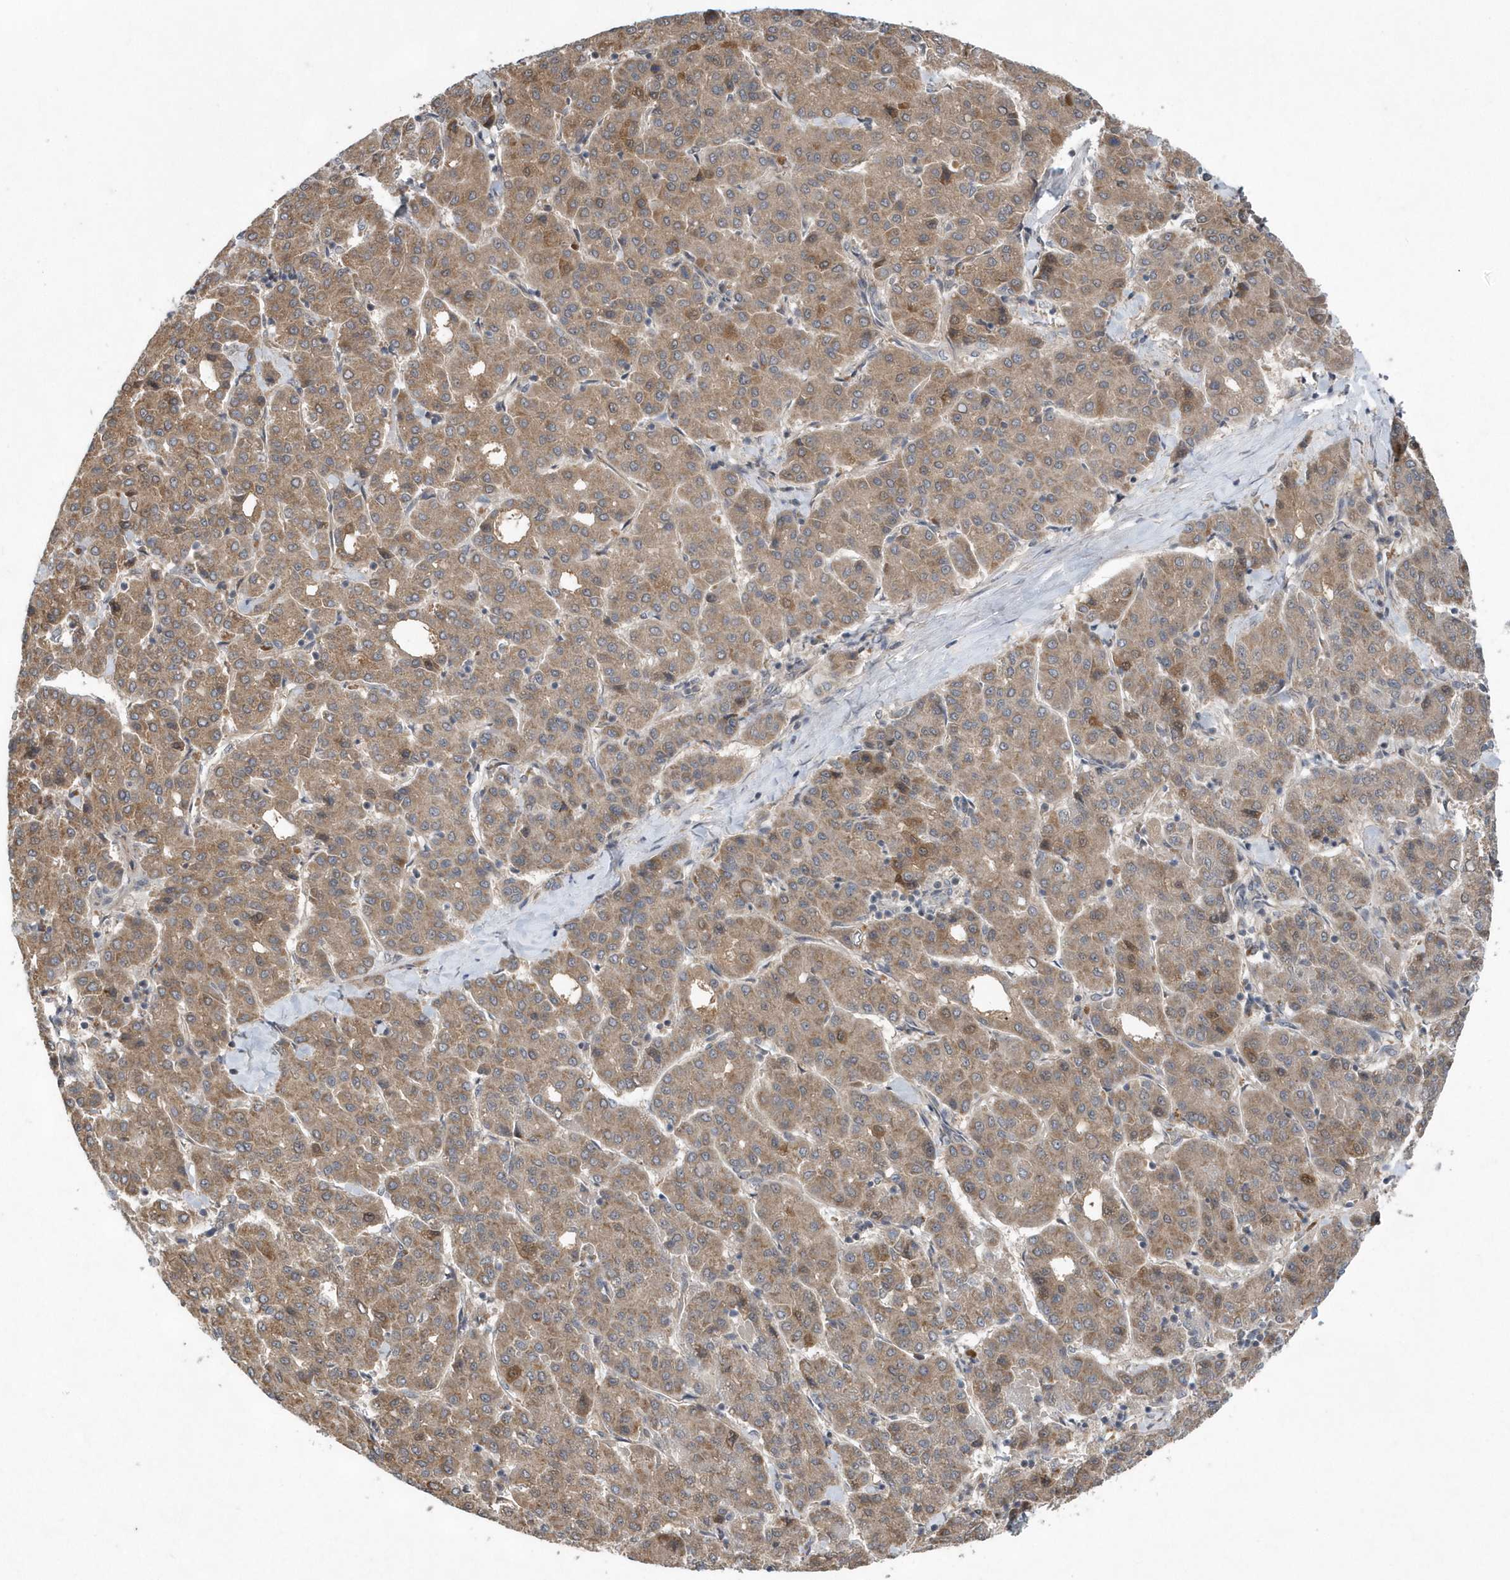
{"staining": {"intensity": "moderate", "quantity": ">75%", "location": "cytoplasmic/membranous"}, "tissue": "liver cancer", "cell_type": "Tumor cells", "image_type": "cancer", "snomed": [{"axis": "morphology", "description": "Carcinoma, Hepatocellular, NOS"}, {"axis": "topography", "description": "Liver"}], "caption": "Immunohistochemical staining of human liver cancer (hepatocellular carcinoma) demonstrates medium levels of moderate cytoplasmic/membranous staining in about >75% of tumor cells.", "gene": "HMGCS1", "patient": {"sex": "male", "age": 65}}